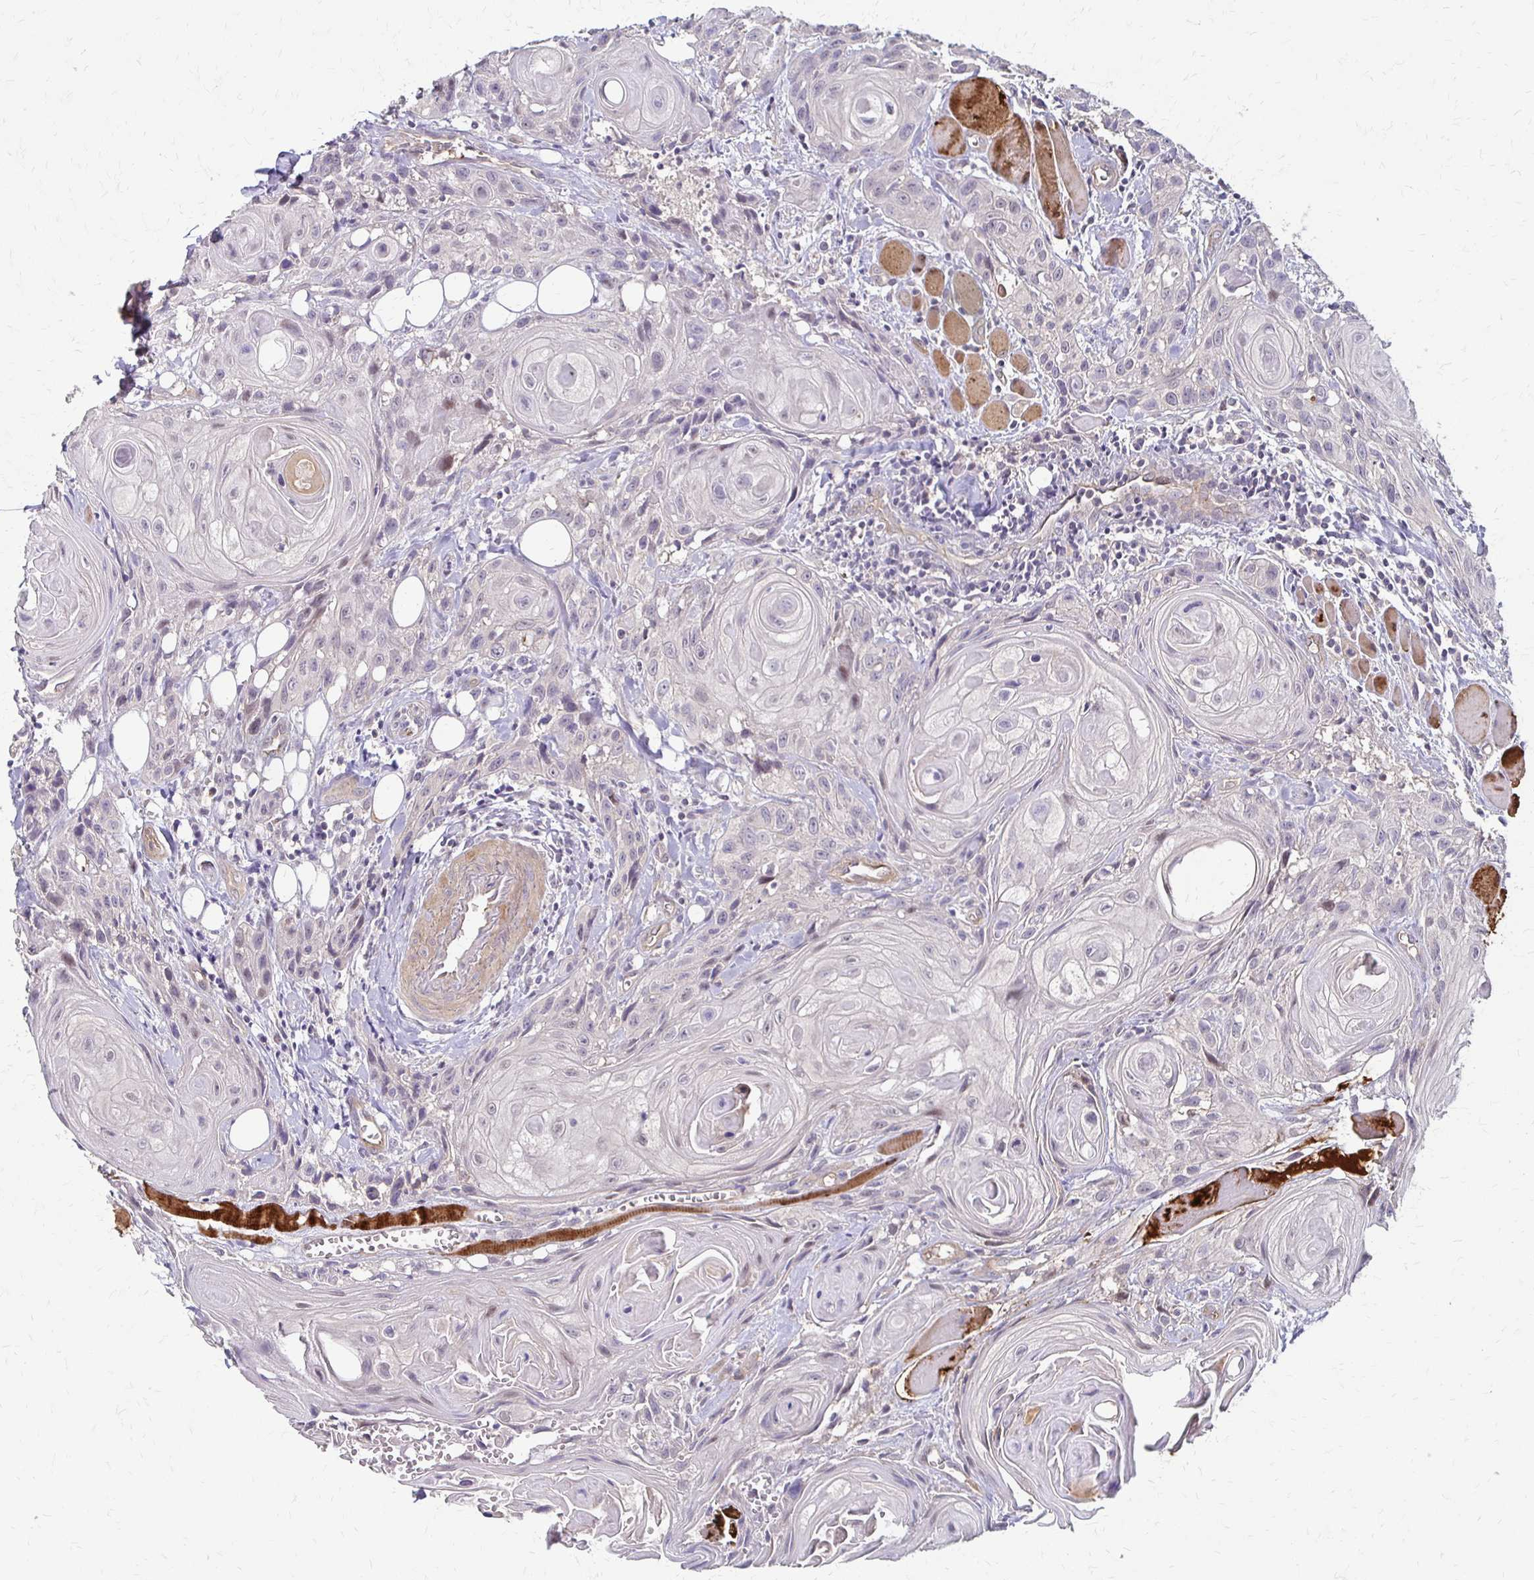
{"staining": {"intensity": "weak", "quantity": "<25%", "location": "nuclear"}, "tissue": "head and neck cancer", "cell_type": "Tumor cells", "image_type": "cancer", "snomed": [{"axis": "morphology", "description": "Squamous cell carcinoma, NOS"}, {"axis": "topography", "description": "Oral tissue"}, {"axis": "topography", "description": "Head-Neck"}], "caption": "The immunohistochemistry (IHC) photomicrograph has no significant positivity in tumor cells of squamous cell carcinoma (head and neck) tissue. Brightfield microscopy of immunohistochemistry (IHC) stained with DAB (3,3'-diaminobenzidine) (brown) and hematoxylin (blue), captured at high magnification.", "gene": "CFL2", "patient": {"sex": "male", "age": 58}}